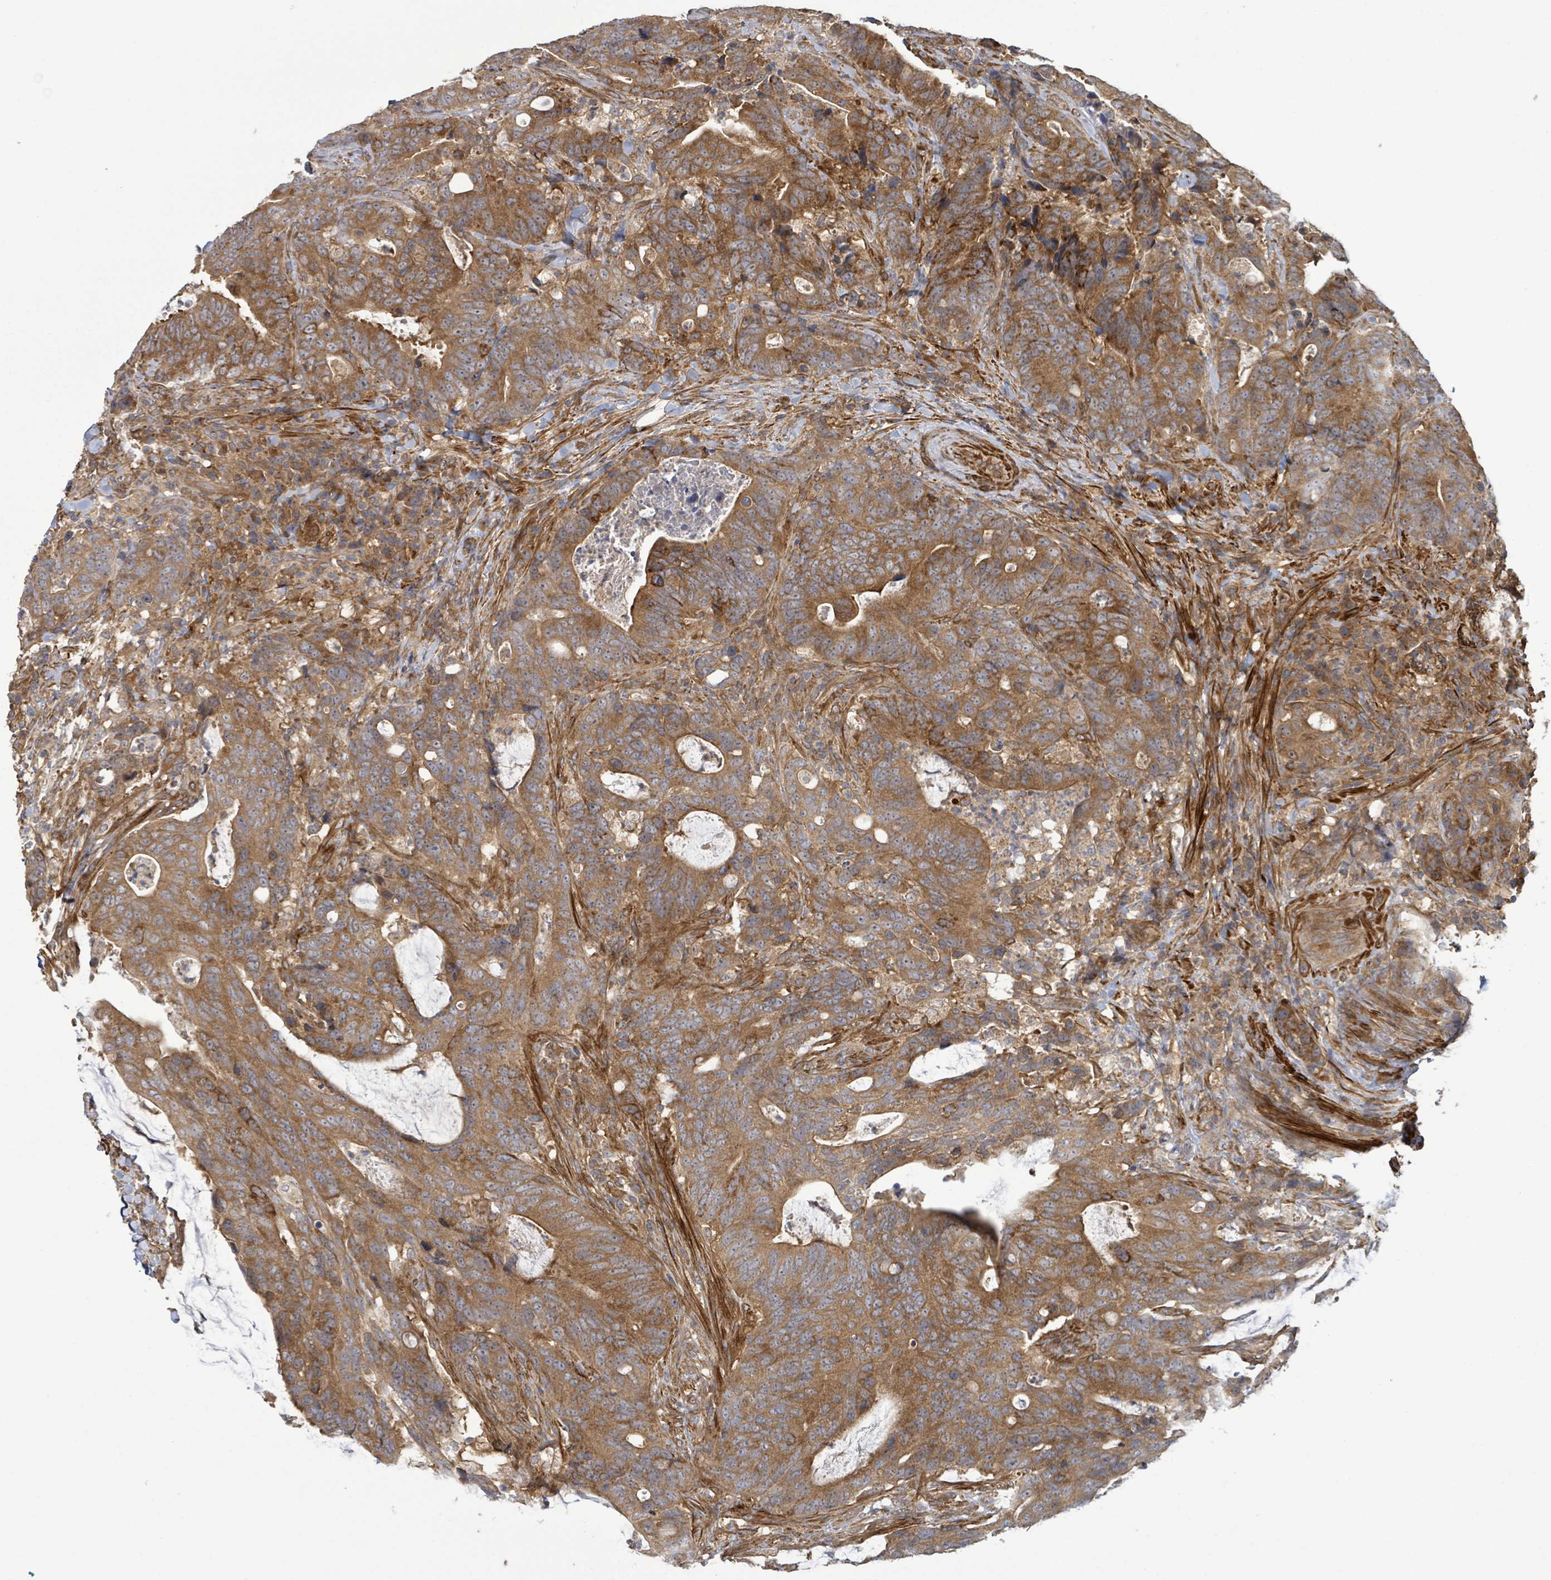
{"staining": {"intensity": "moderate", "quantity": ">75%", "location": "cytoplasmic/membranous"}, "tissue": "colorectal cancer", "cell_type": "Tumor cells", "image_type": "cancer", "snomed": [{"axis": "morphology", "description": "Adenocarcinoma, NOS"}, {"axis": "topography", "description": "Colon"}], "caption": "This is an image of immunohistochemistry (IHC) staining of colorectal cancer, which shows moderate expression in the cytoplasmic/membranous of tumor cells.", "gene": "MAP3K6", "patient": {"sex": "female", "age": 82}}